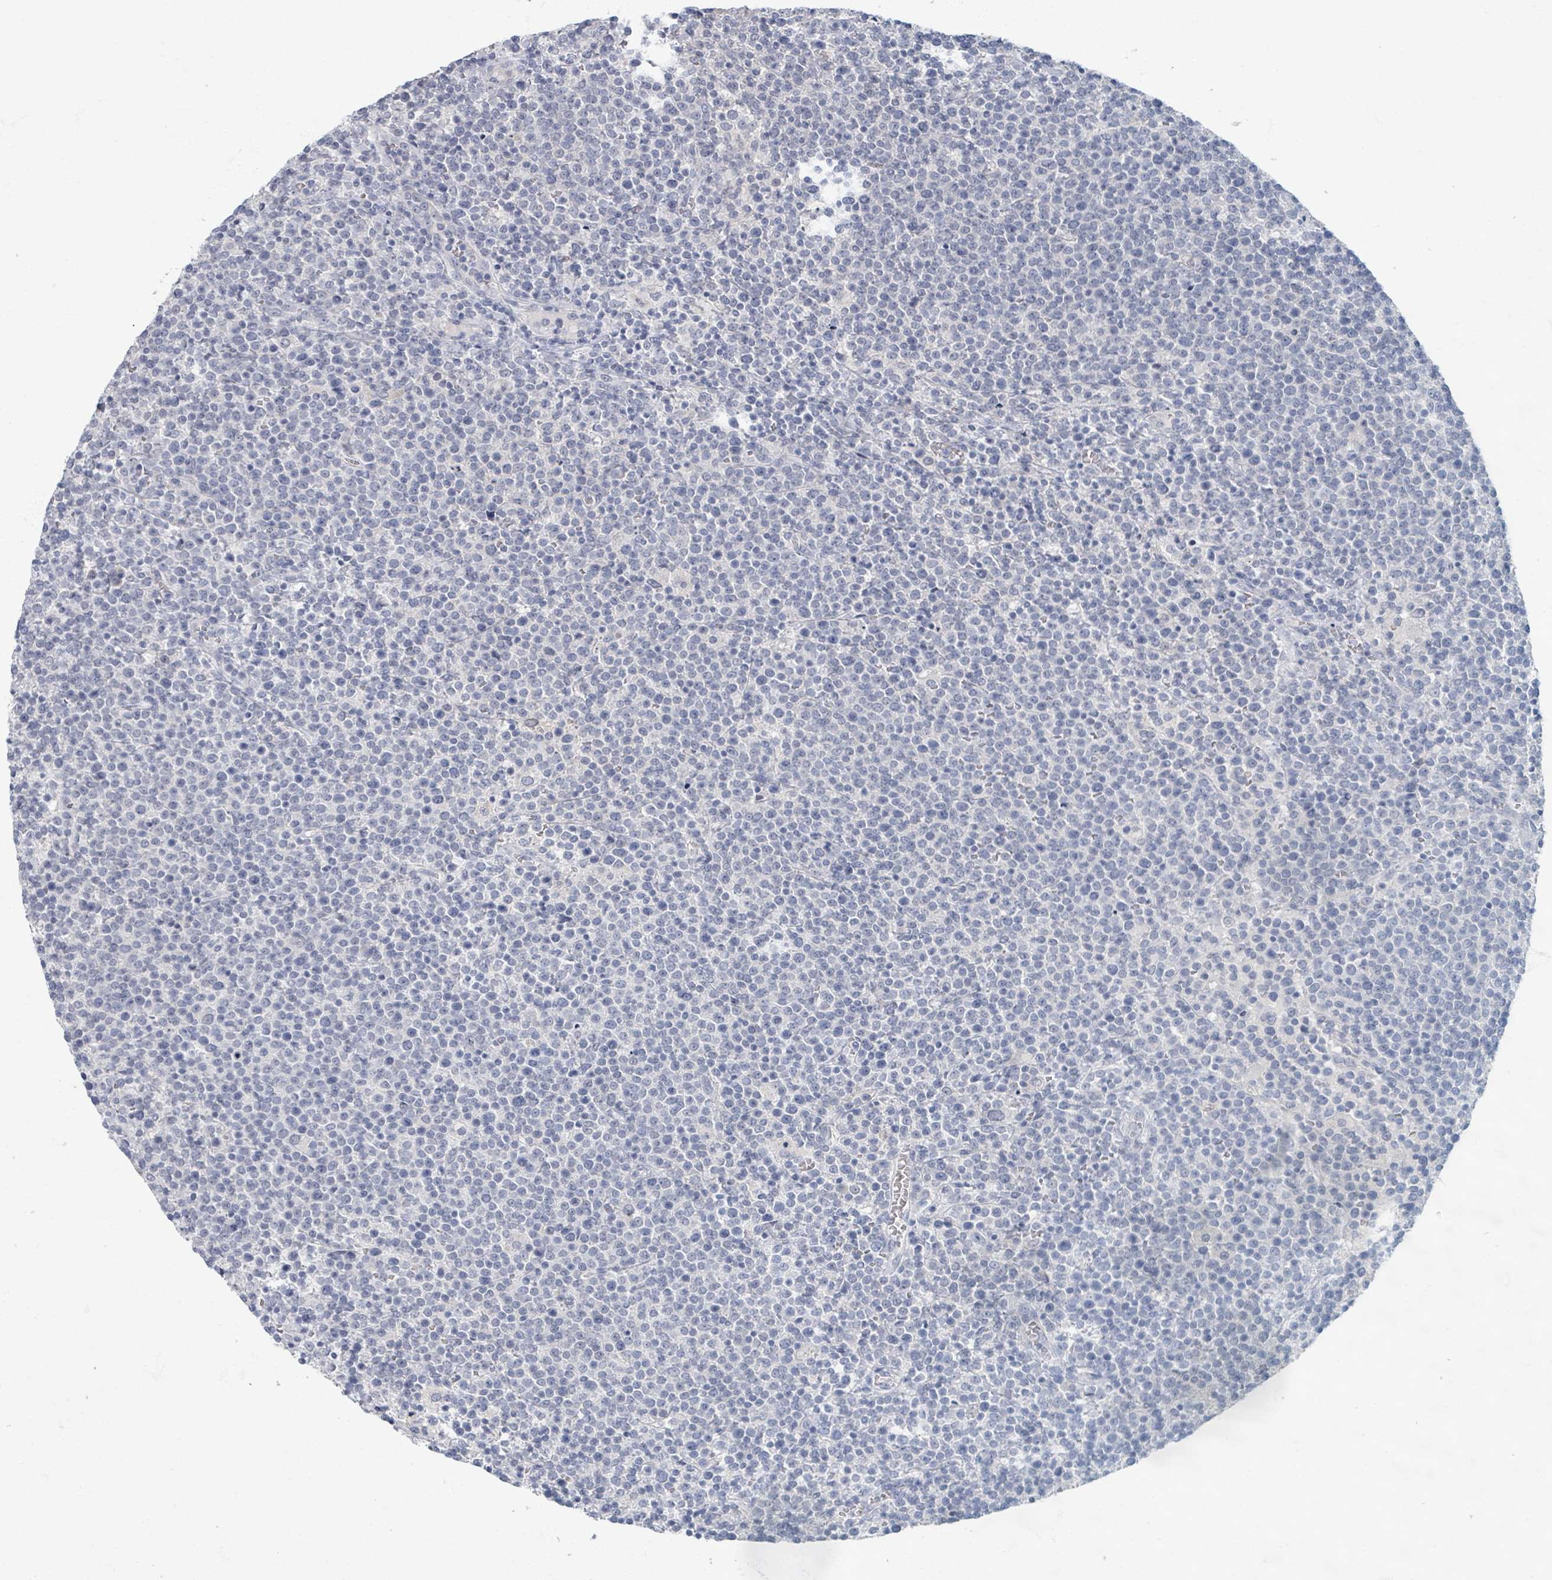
{"staining": {"intensity": "negative", "quantity": "none", "location": "none"}, "tissue": "lymphoma", "cell_type": "Tumor cells", "image_type": "cancer", "snomed": [{"axis": "morphology", "description": "Malignant lymphoma, non-Hodgkin's type, High grade"}, {"axis": "topography", "description": "Lymph node"}], "caption": "A high-resolution image shows immunohistochemistry staining of lymphoma, which demonstrates no significant staining in tumor cells.", "gene": "WNT11", "patient": {"sex": "male", "age": 61}}